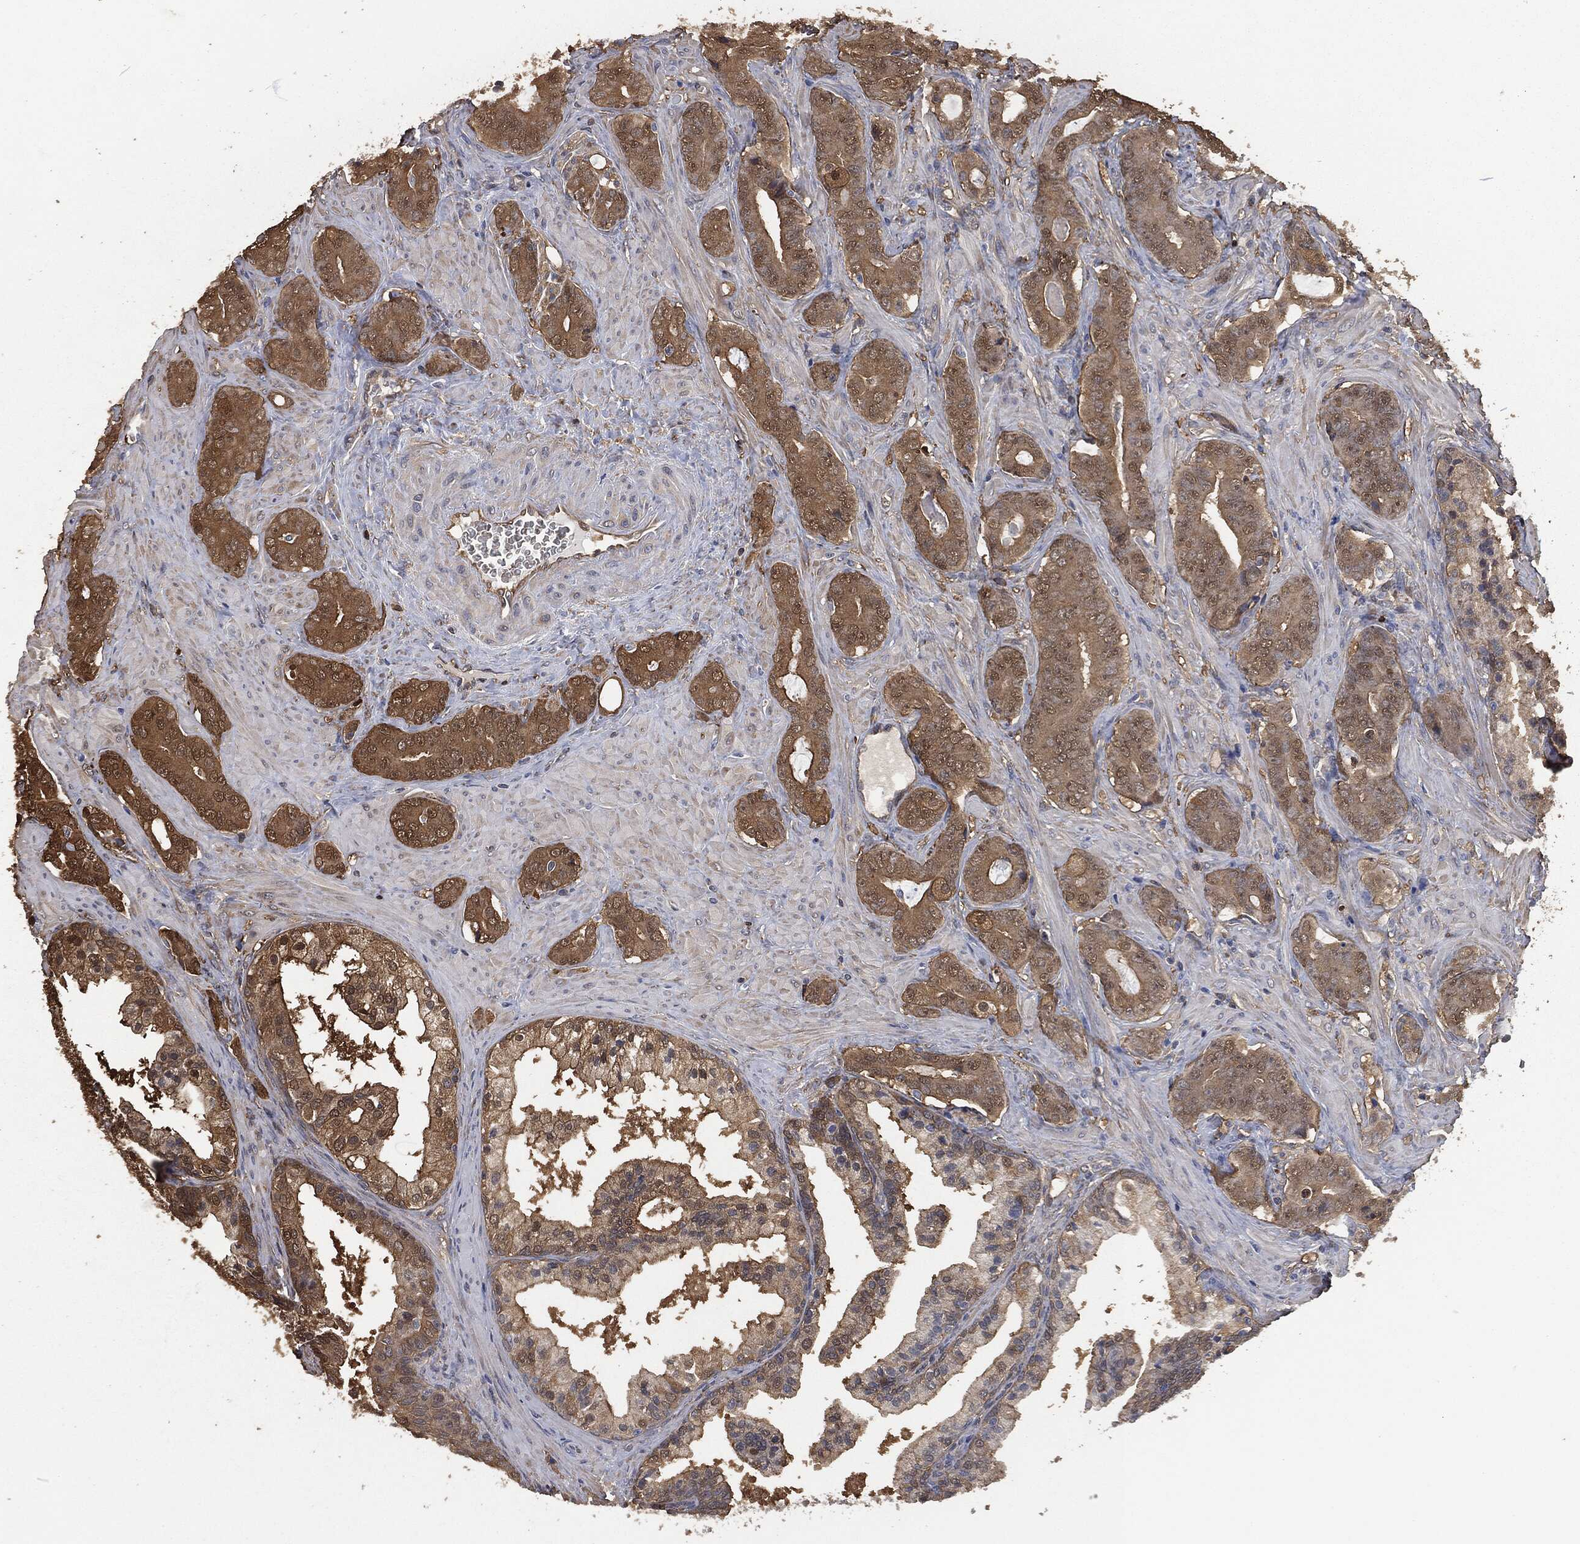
{"staining": {"intensity": "moderate", "quantity": "25%-75%", "location": "cytoplasmic/membranous"}, "tissue": "prostate cancer", "cell_type": "Tumor cells", "image_type": "cancer", "snomed": [{"axis": "morphology", "description": "Adenocarcinoma, NOS"}, {"axis": "topography", "description": "Prostate"}], "caption": "The micrograph exhibits a brown stain indicating the presence of a protein in the cytoplasmic/membranous of tumor cells in adenocarcinoma (prostate). (DAB (3,3'-diaminobenzidine) IHC, brown staining for protein, blue staining for nuclei).", "gene": "PRDX4", "patient": {"sex": "male", "age": 55}}